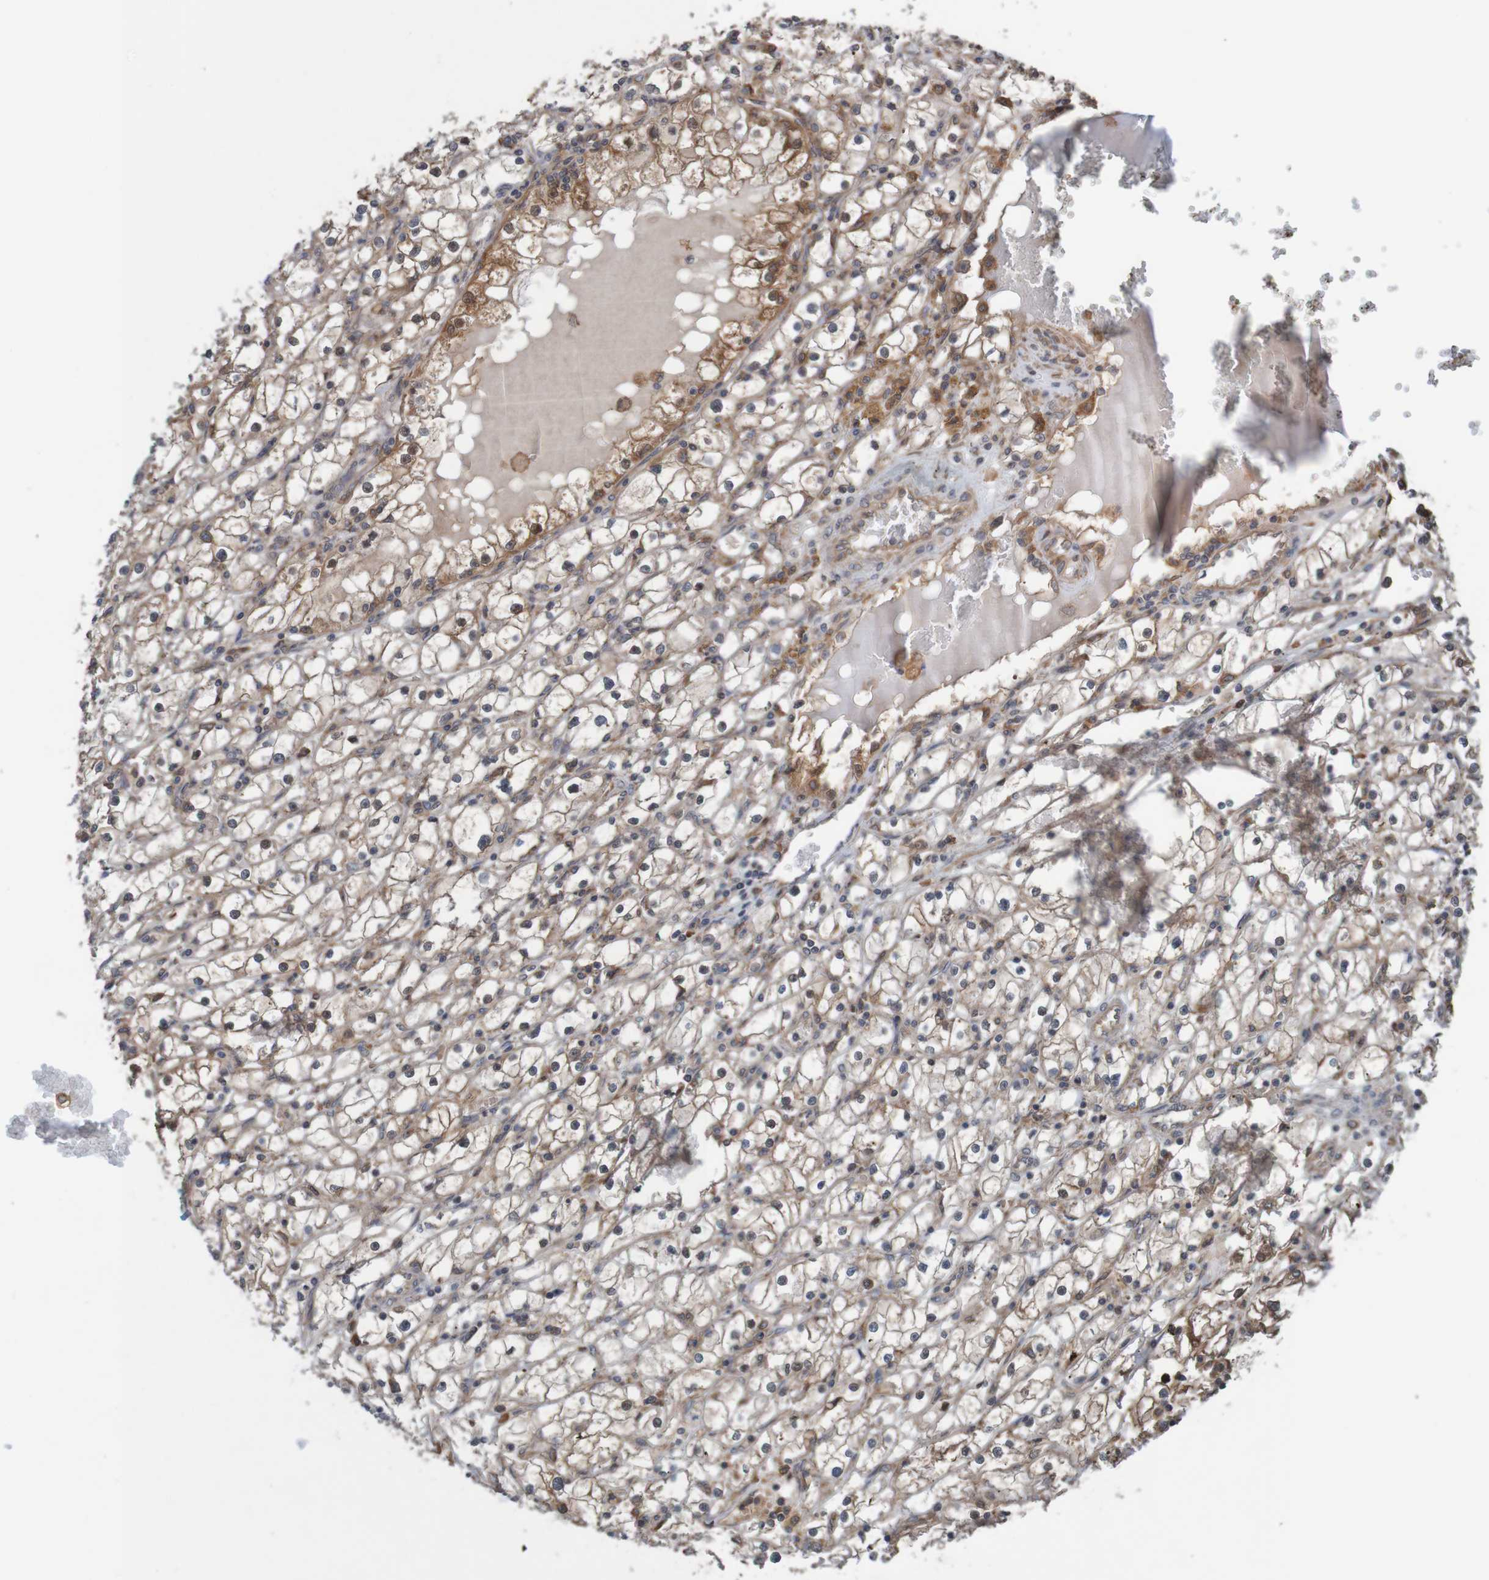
{"staining": {"intensity": "moderate", "quantity": "25%-75%", "location": "cytoplasmic/membranous"}, "tissue": "renal cancer", "cell_type": "Tumor cells", "image_type": "cancer", "snomed": [{"axis": "morphology", "description": "Adenocarcinoma, NOS"}, {"axis": "topography", "description": "Kidney"}], "caption": "Immunohistochemistry image of renal adenocarcinoma stained for a protein (brown), which displays medium levels of moderate cytoplasmic/membranous positivity in approximately 25%-75% of tumor cells.", "gene": "ARHGEF11", "patient": {"sex": "male", "age": 56}}